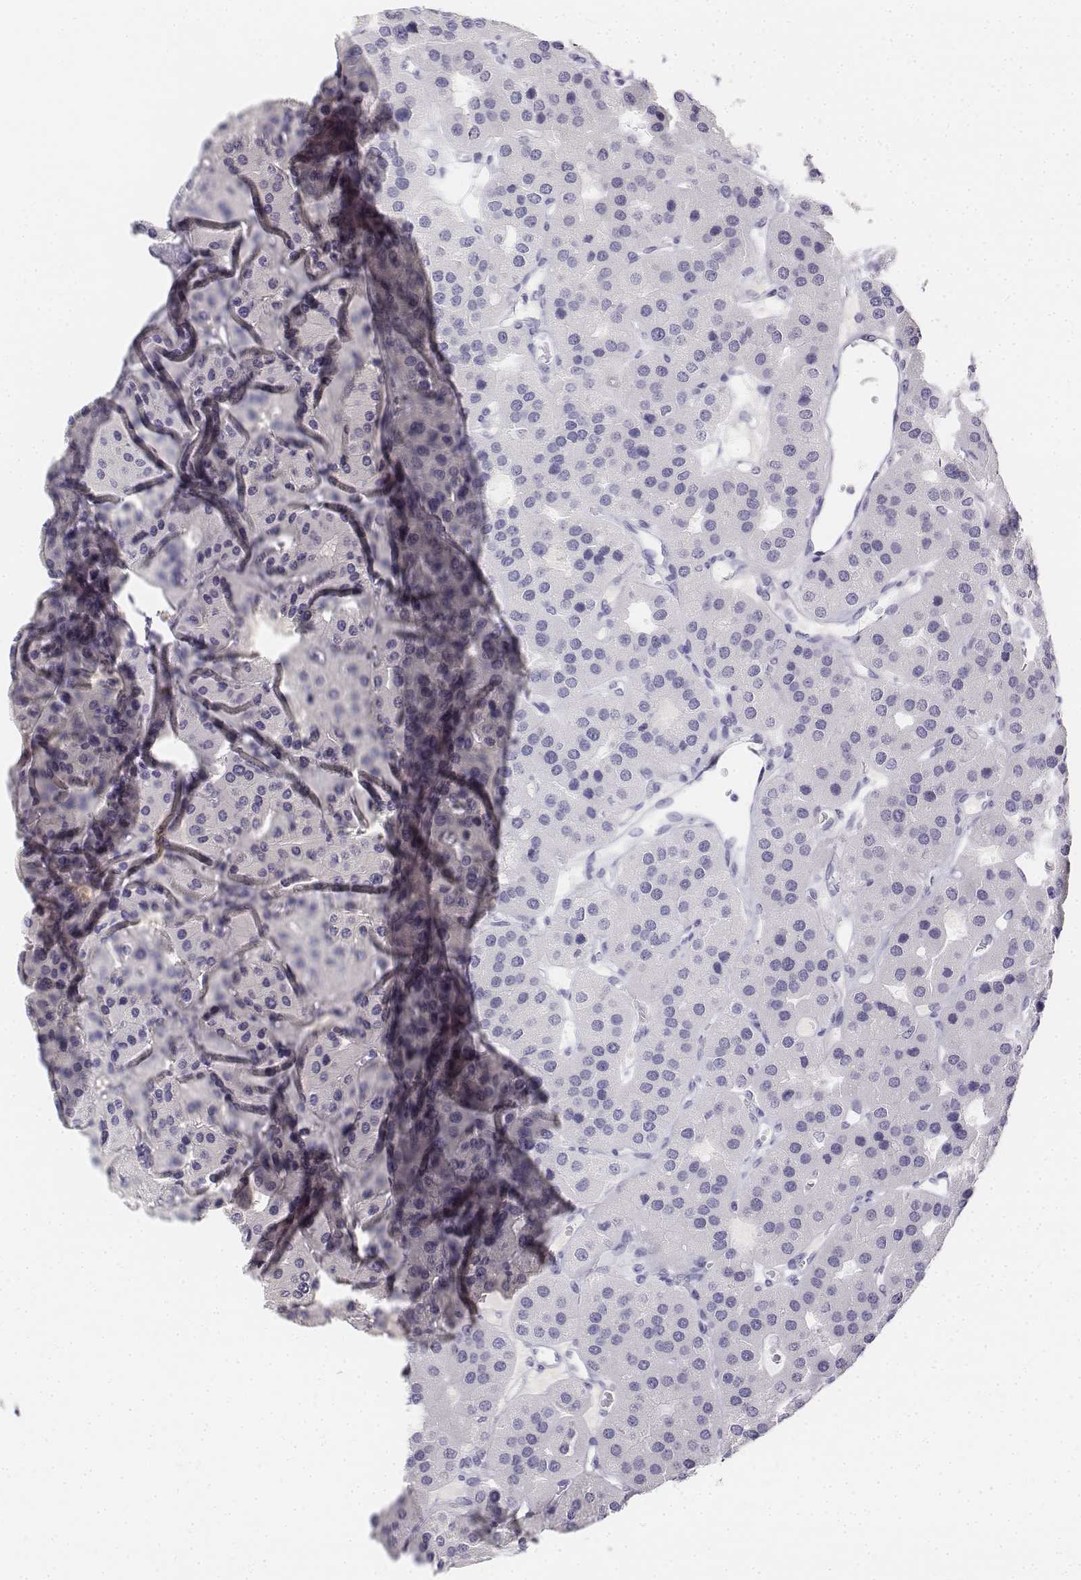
{"staining": {"intensity": "negative", "quantity": "none", "location": "none"}, "tissue": "parathyroid gland", "cell_type": "Glandular cells", "image_type": "normal", "snomed": [{"axis": "morphology", "description": "Normal tissue, NOS"}, {"axis": "morphology", "description": "Adenoma, NOS"}, {"axis": "topography", "description": "Parathyroid gland"}], "caption": "Protein analysis of normal parathyroid gland reveals no significant staining in glandular cells.", "gene": "UCN2", "patient": {"sex": "female", "age": 86}}